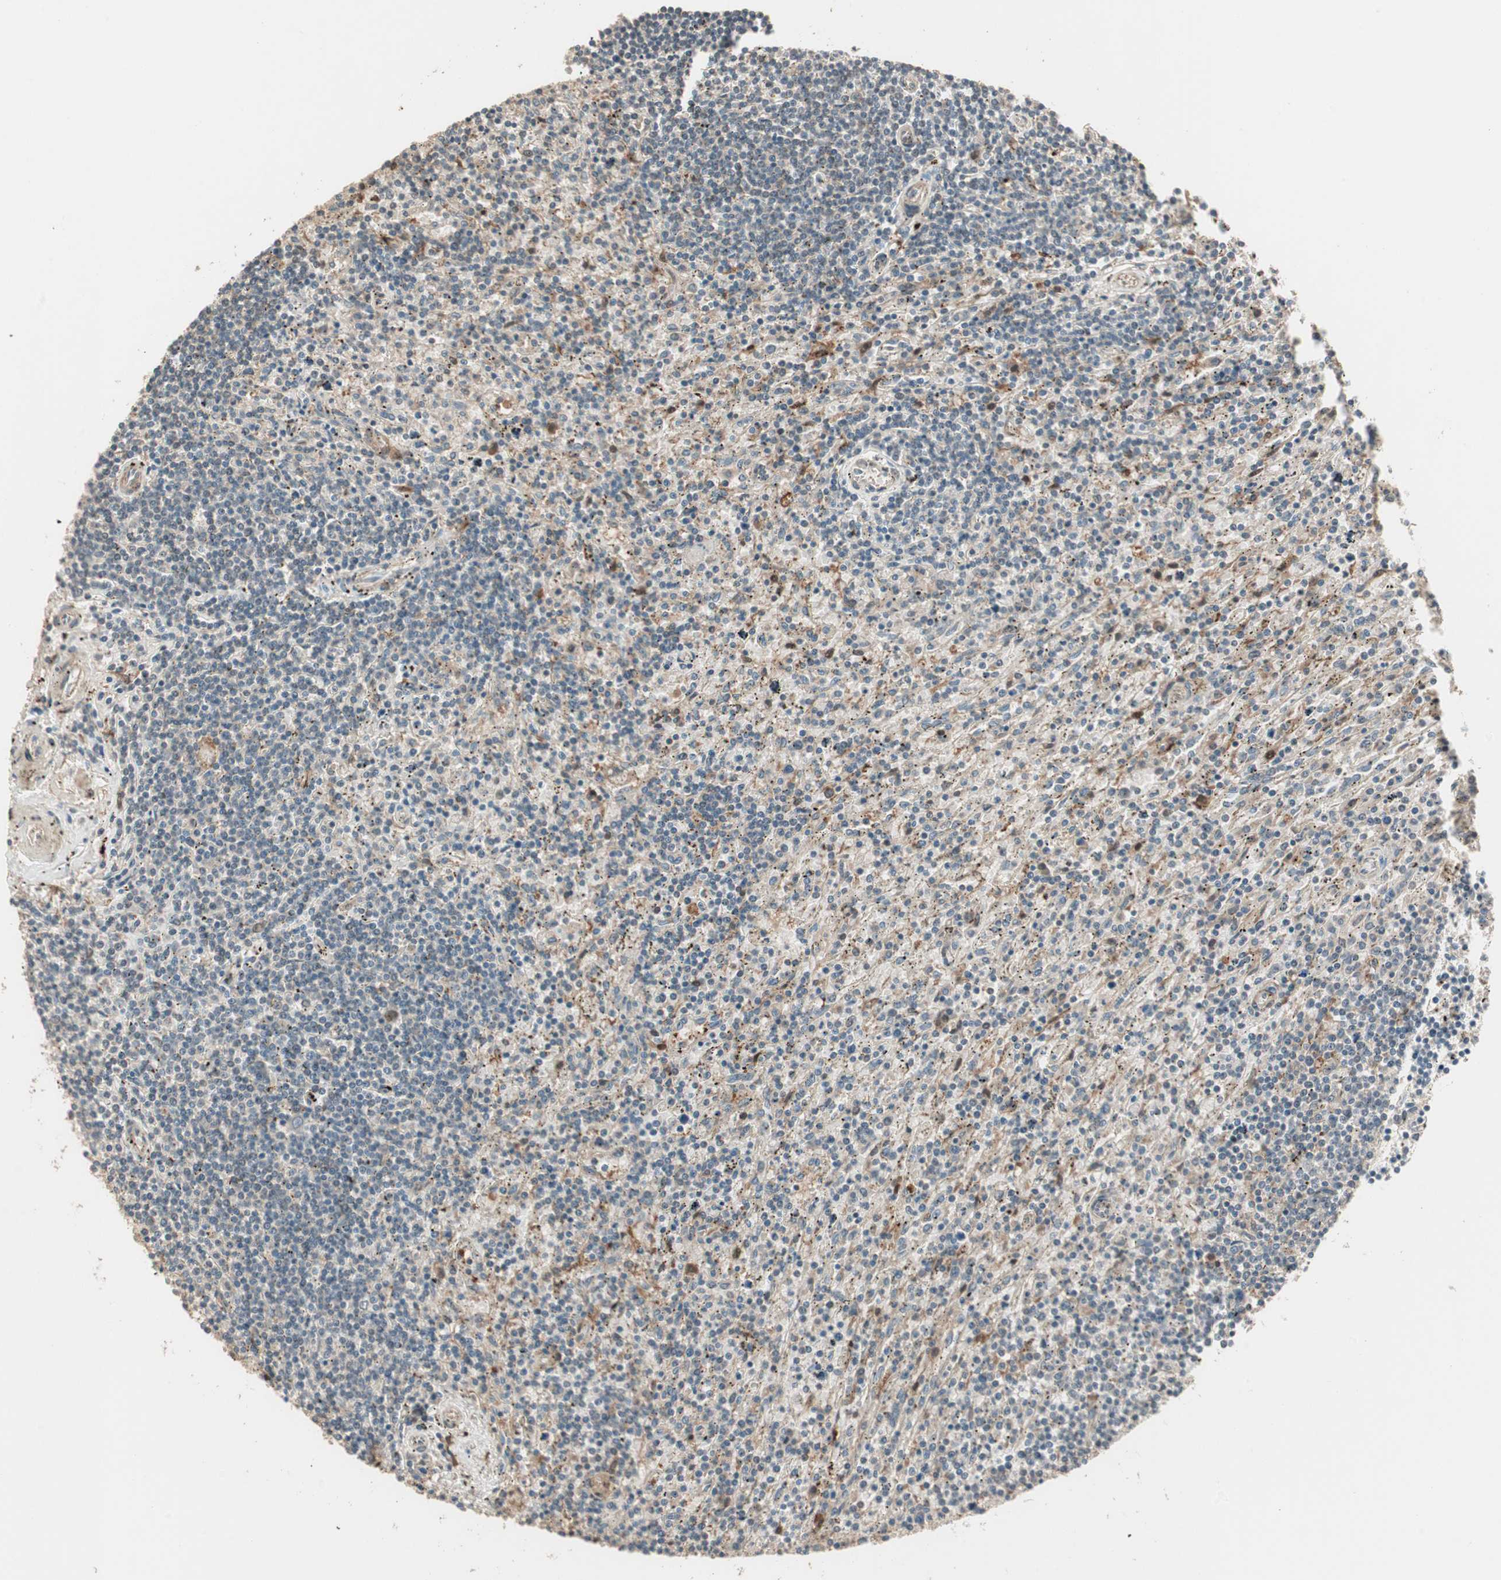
{"staining": {"intensity": "weak", "quantity": "25%-75%", "location": "cytoplasmic/membranous"}, "tissue": "lymphoma", "cell_type": "Tumor cells", "image_type": "cancer", "snomed": [{"axis": "morphology", "description": "Malignant lymphoma, non-Hodgkin's type, Low grade"}, {"axis": "topography", "description": "Spleen"}], "caption": "This is an image of IHC staining of low-grade malignant lymphoma, non-Hodgkin's type, which shows weak positivity in the cytoplasmic/membranous of tumor cells.", "gene": "ZSCAN31", "patient": {"sex": "male", "age": 76}}